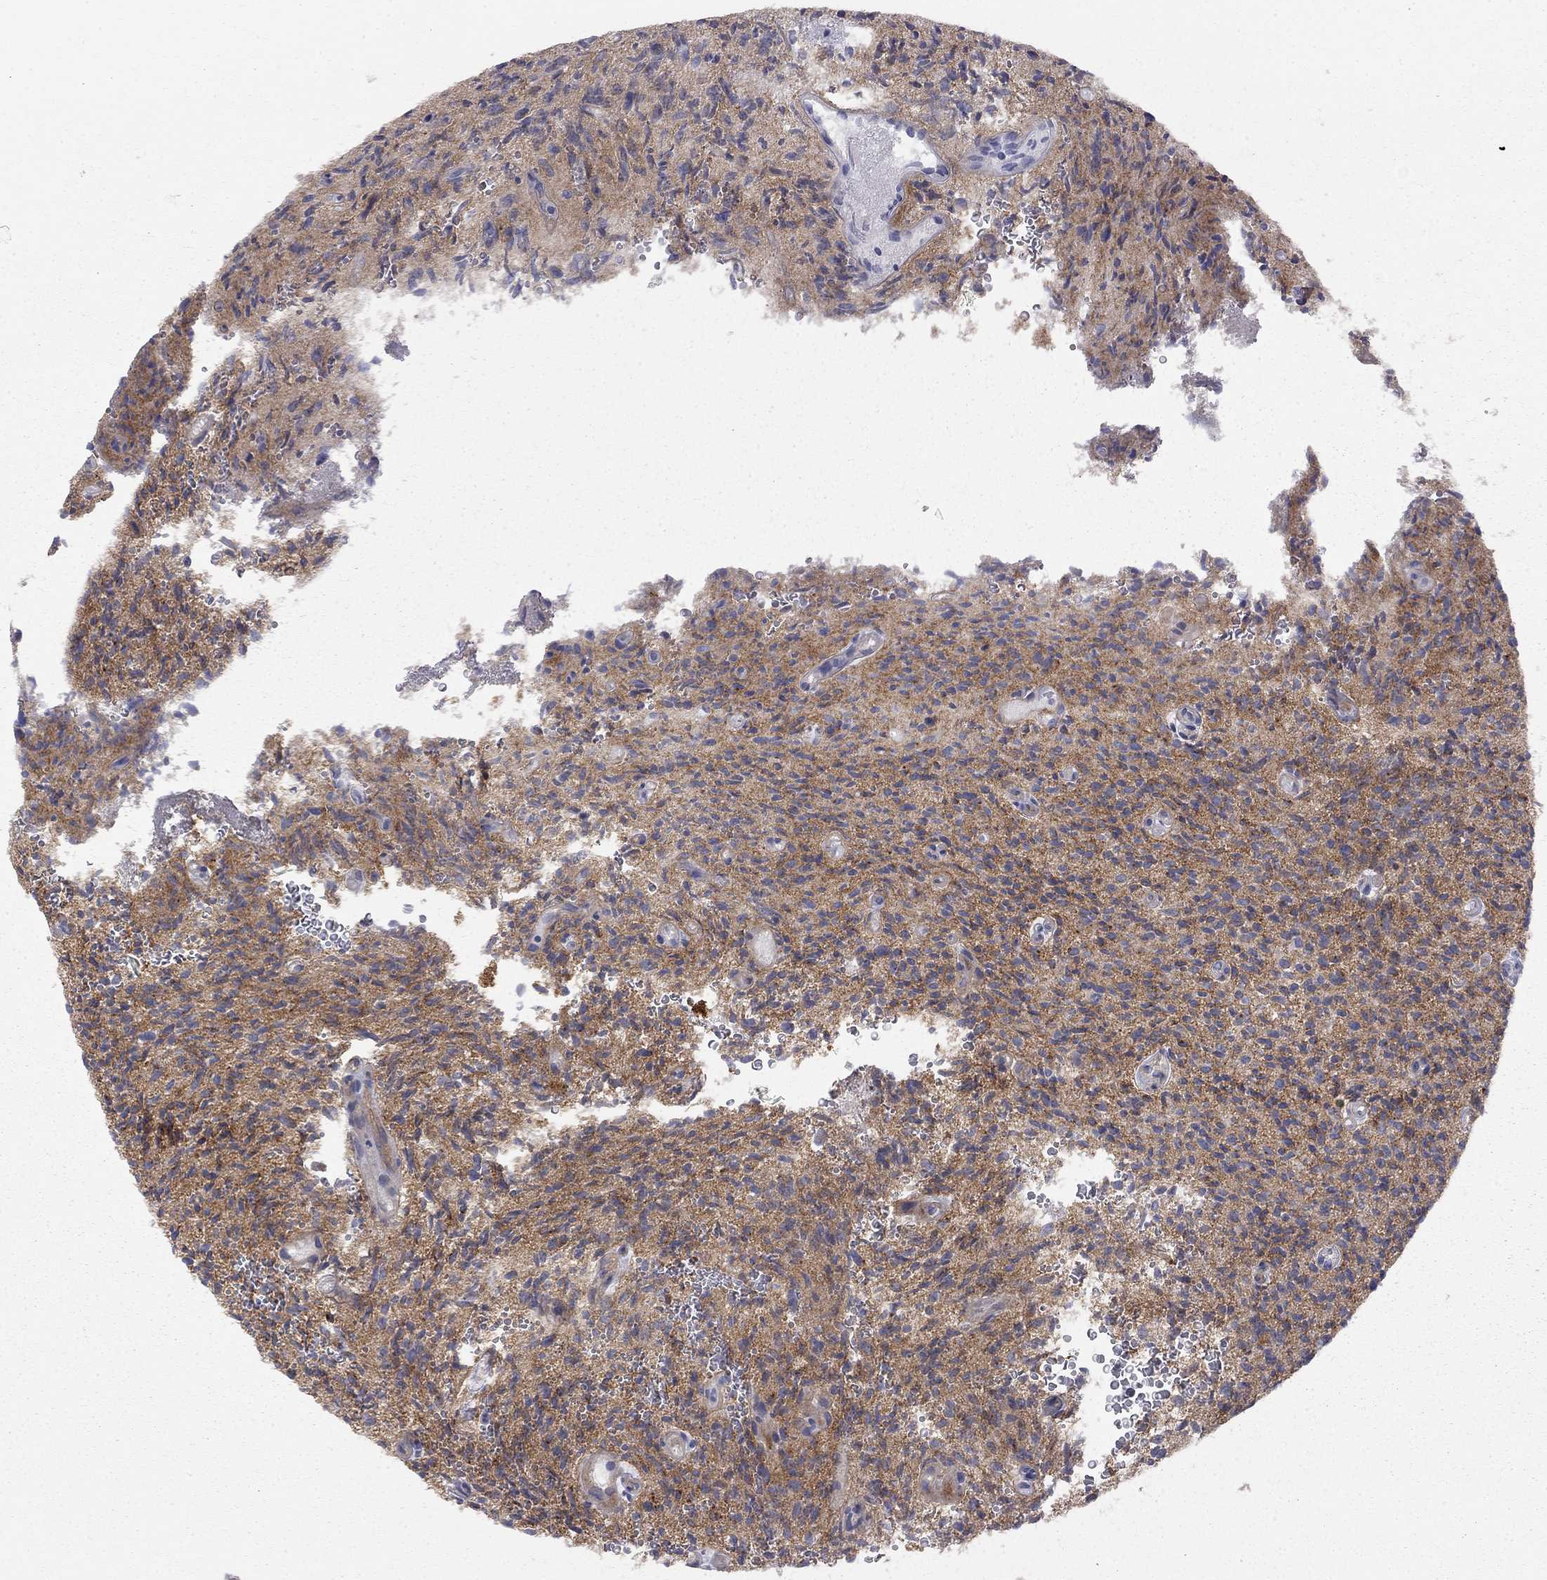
{"staining": {"intensity": "strong", "quantity": "<25%", "location": "cytoplasmic/membranous"}, "tissue": "glioma", "cell_type": "Tumor cells", "image_type": "cancer", "snomed": [{"axis": "morphology", "description": "Glioma, malignant, High grade"}, {"axis": "topography", "description": "Brain"}], "caption": "This is a histology image of immunohistochemistry (IHC) staining of high-grade glioma (malignant), which shows strong expression in the cytoplasmic/membranous of tumor cells.", "gene": "GPRC5B", "patient": {"sex": "male", "age": 64}}